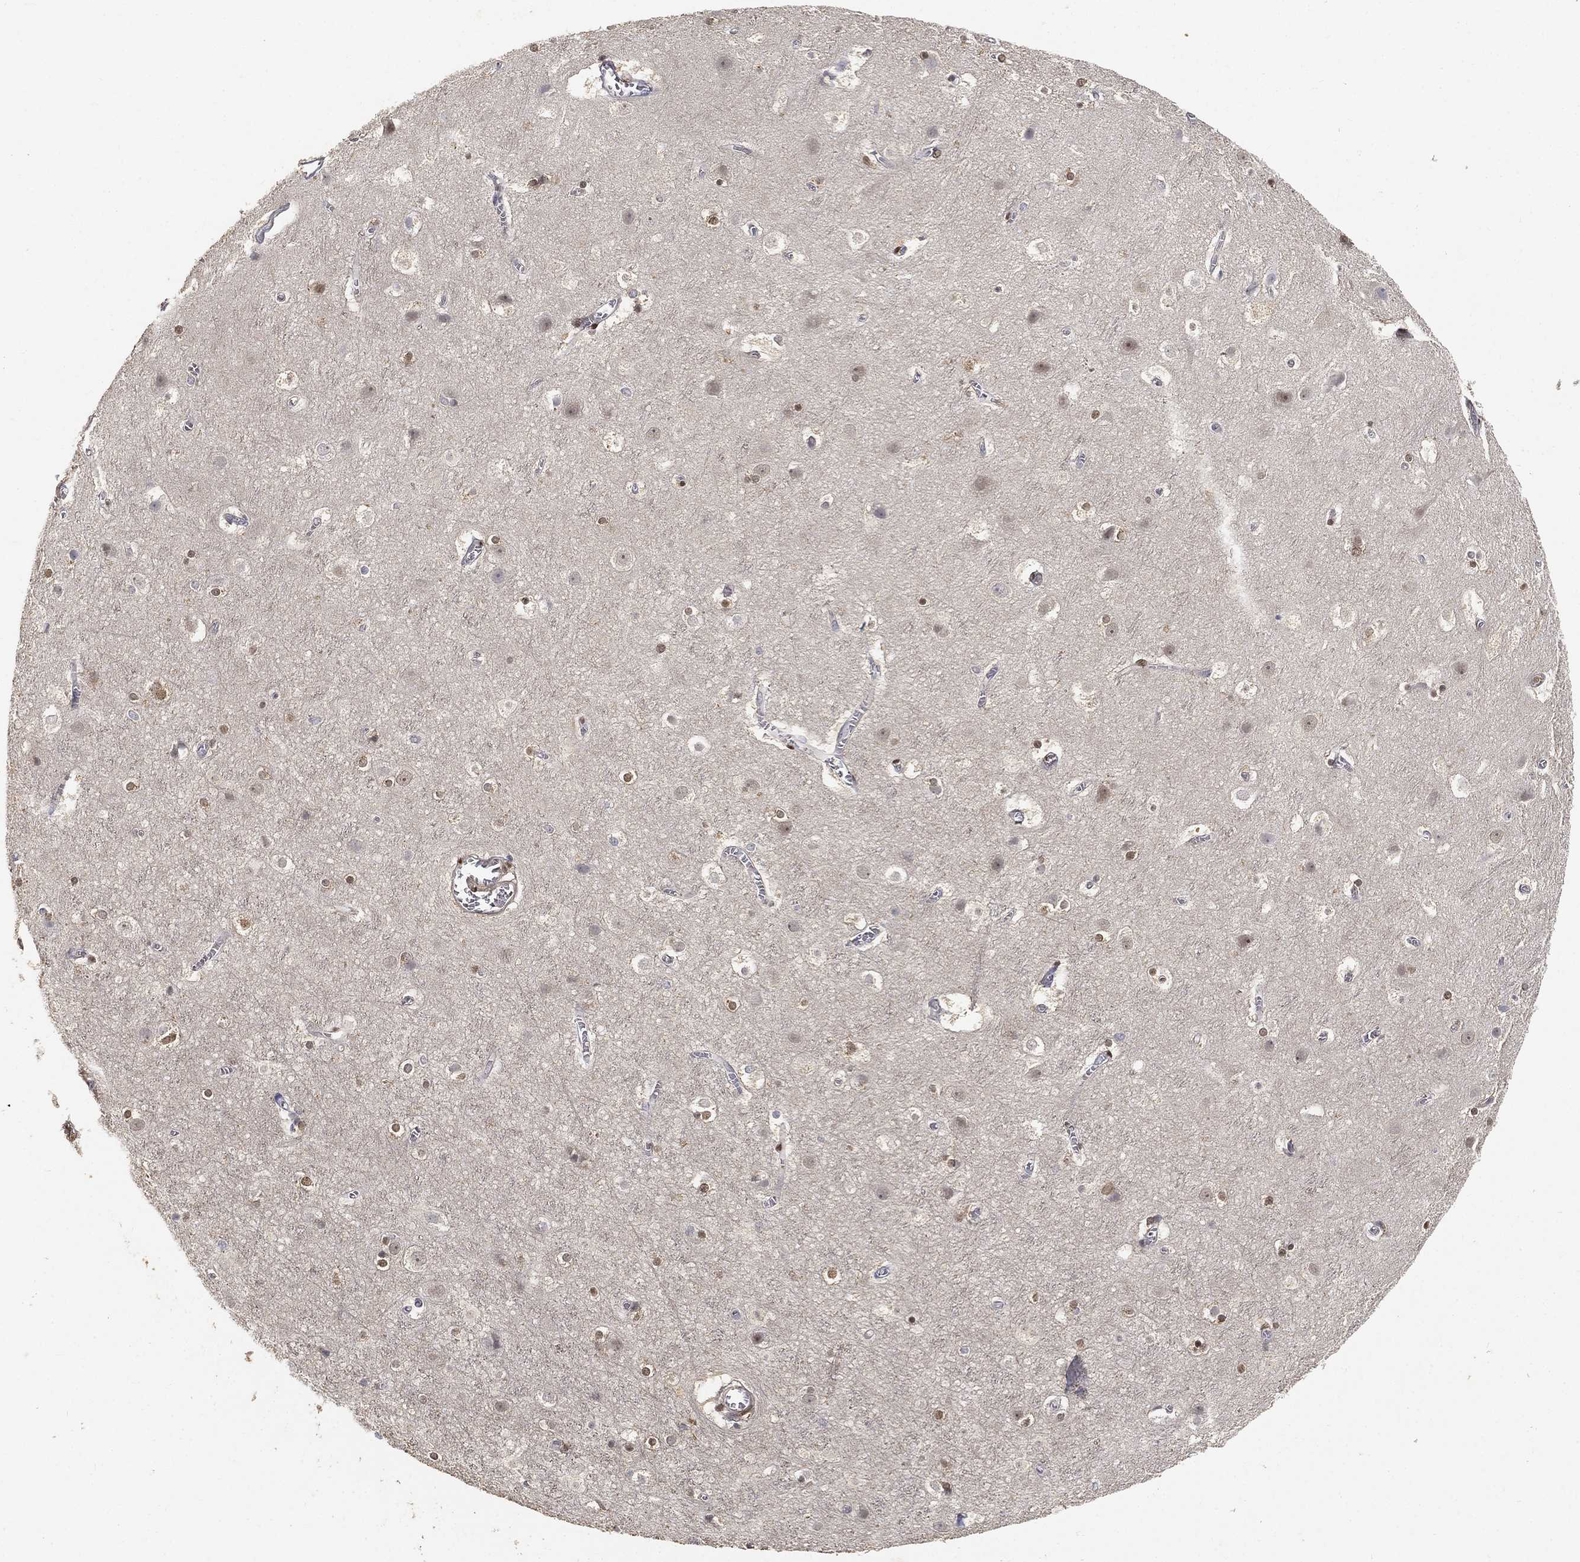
{"staining": {"intensity": "negative", "quantity": "none", "location": "none"}, "tissue": "cerebral cortex", "cell_type": "Endothelial cells", "image_type": "normal", "snomed": [{"axis": "morphology", "description": "Normal tissue, NOS"}, {"axis": "topography", "description": "Cerebral cortex"}], "caption": "Immunohistochemistry photomicrograph of normal cerebral cortex stained for a protein (brown), which shows no positivity in endothelial cells. Nuclei are stained in blue.", "gene": "CRTC3", "patient": {"sex": "male", "age": 59}}